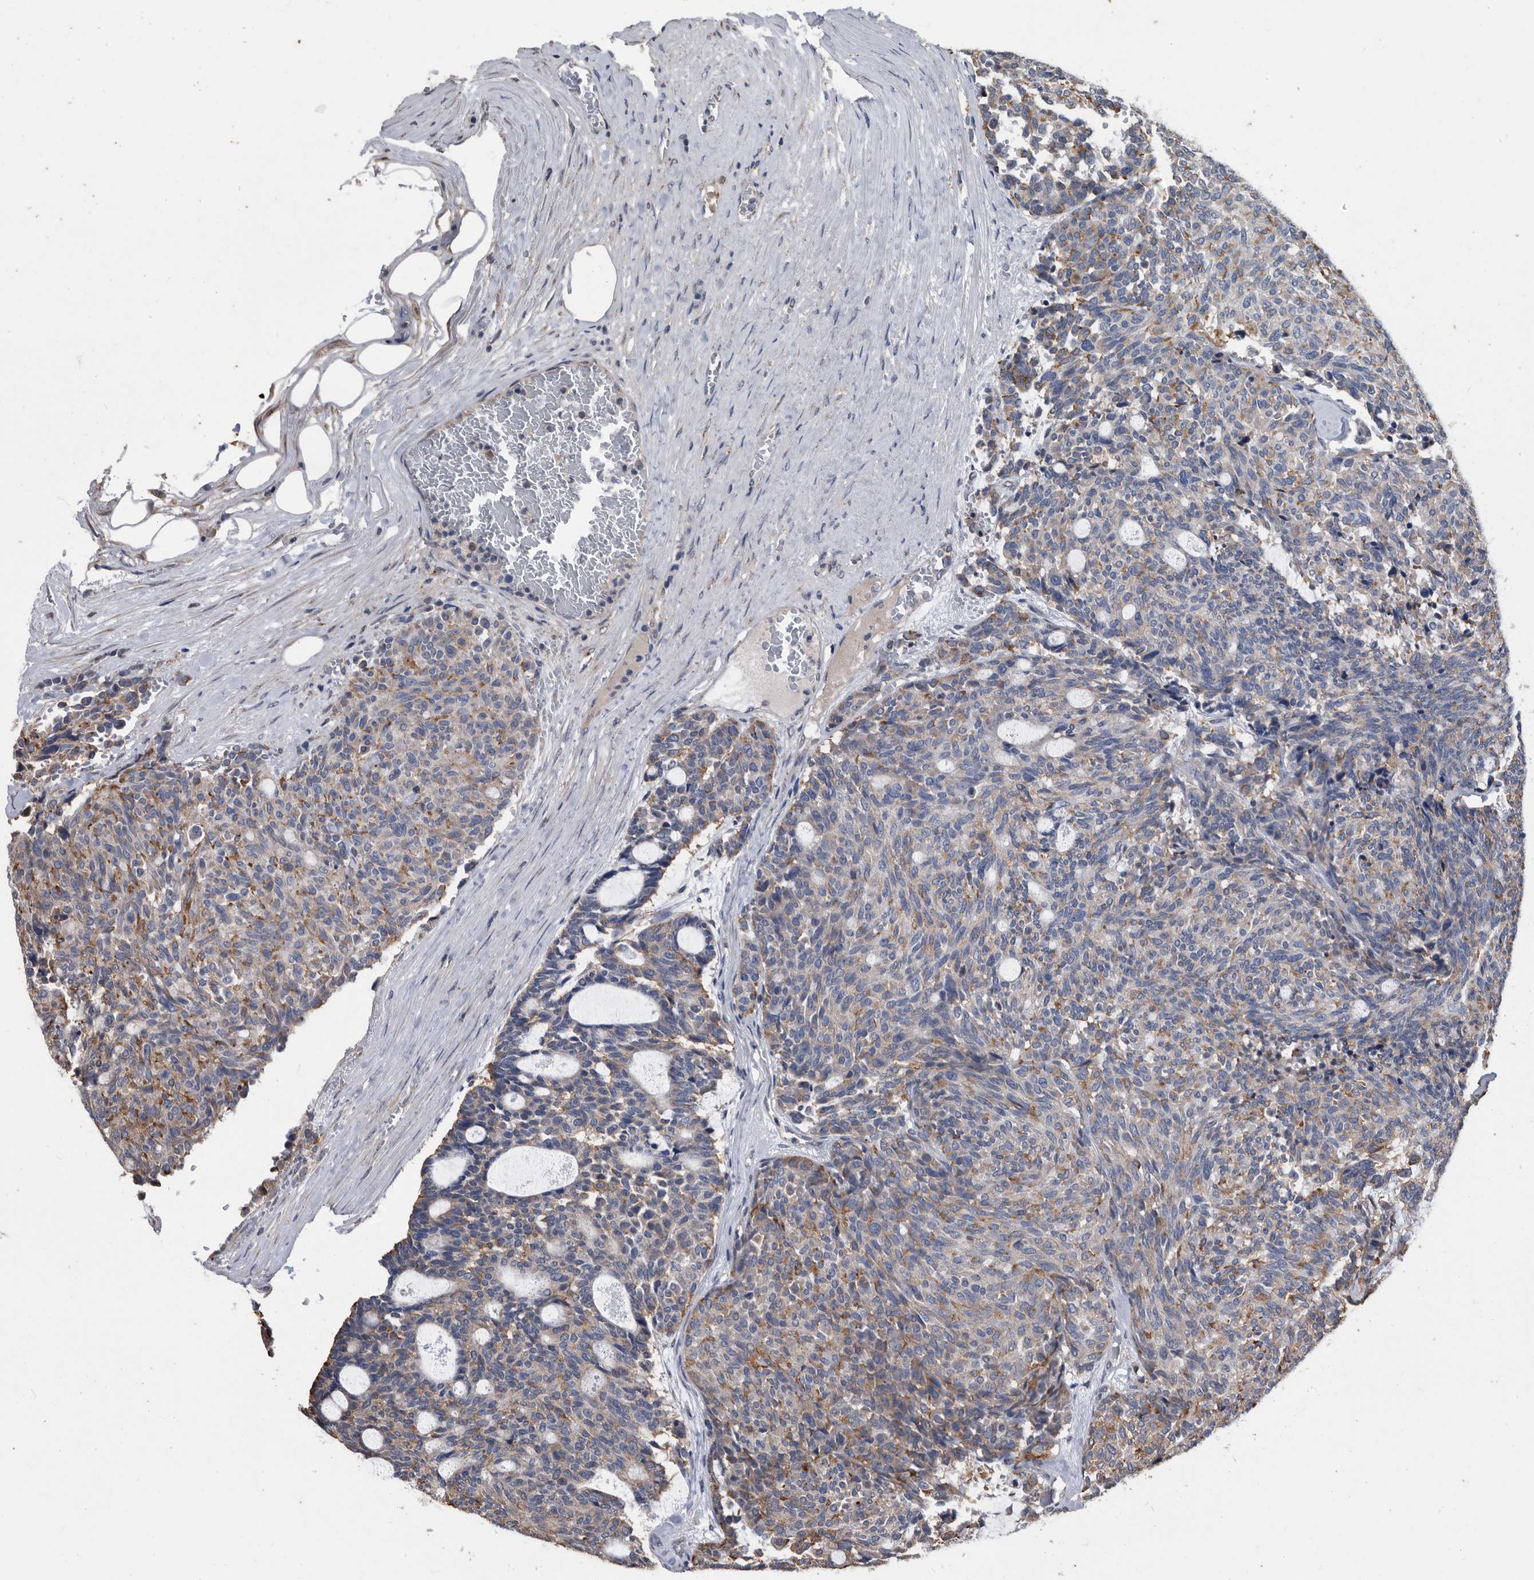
{"staining": {"intensity": "weak", "quantity": "25%-75%", "location": "cytoplasmic/membranous"}, "tissue": "carcinoid", "cell_type": "Tumor cells", "image_type": "cancer", "snomed": [{"axis": "morphology", "description": "Carcinoid, malignant, NOS"}, {"axis": "topography", "description": "Pancreas"}], "caption": "A high-resolution image shows IHC staining of carcinoid (malignant), which reveals weak cytoplasmic/membranous staining in about 25%-75% of tumor cells.", "gene": "NRBP1", "patient": {"sex": "female", "age": 54}}